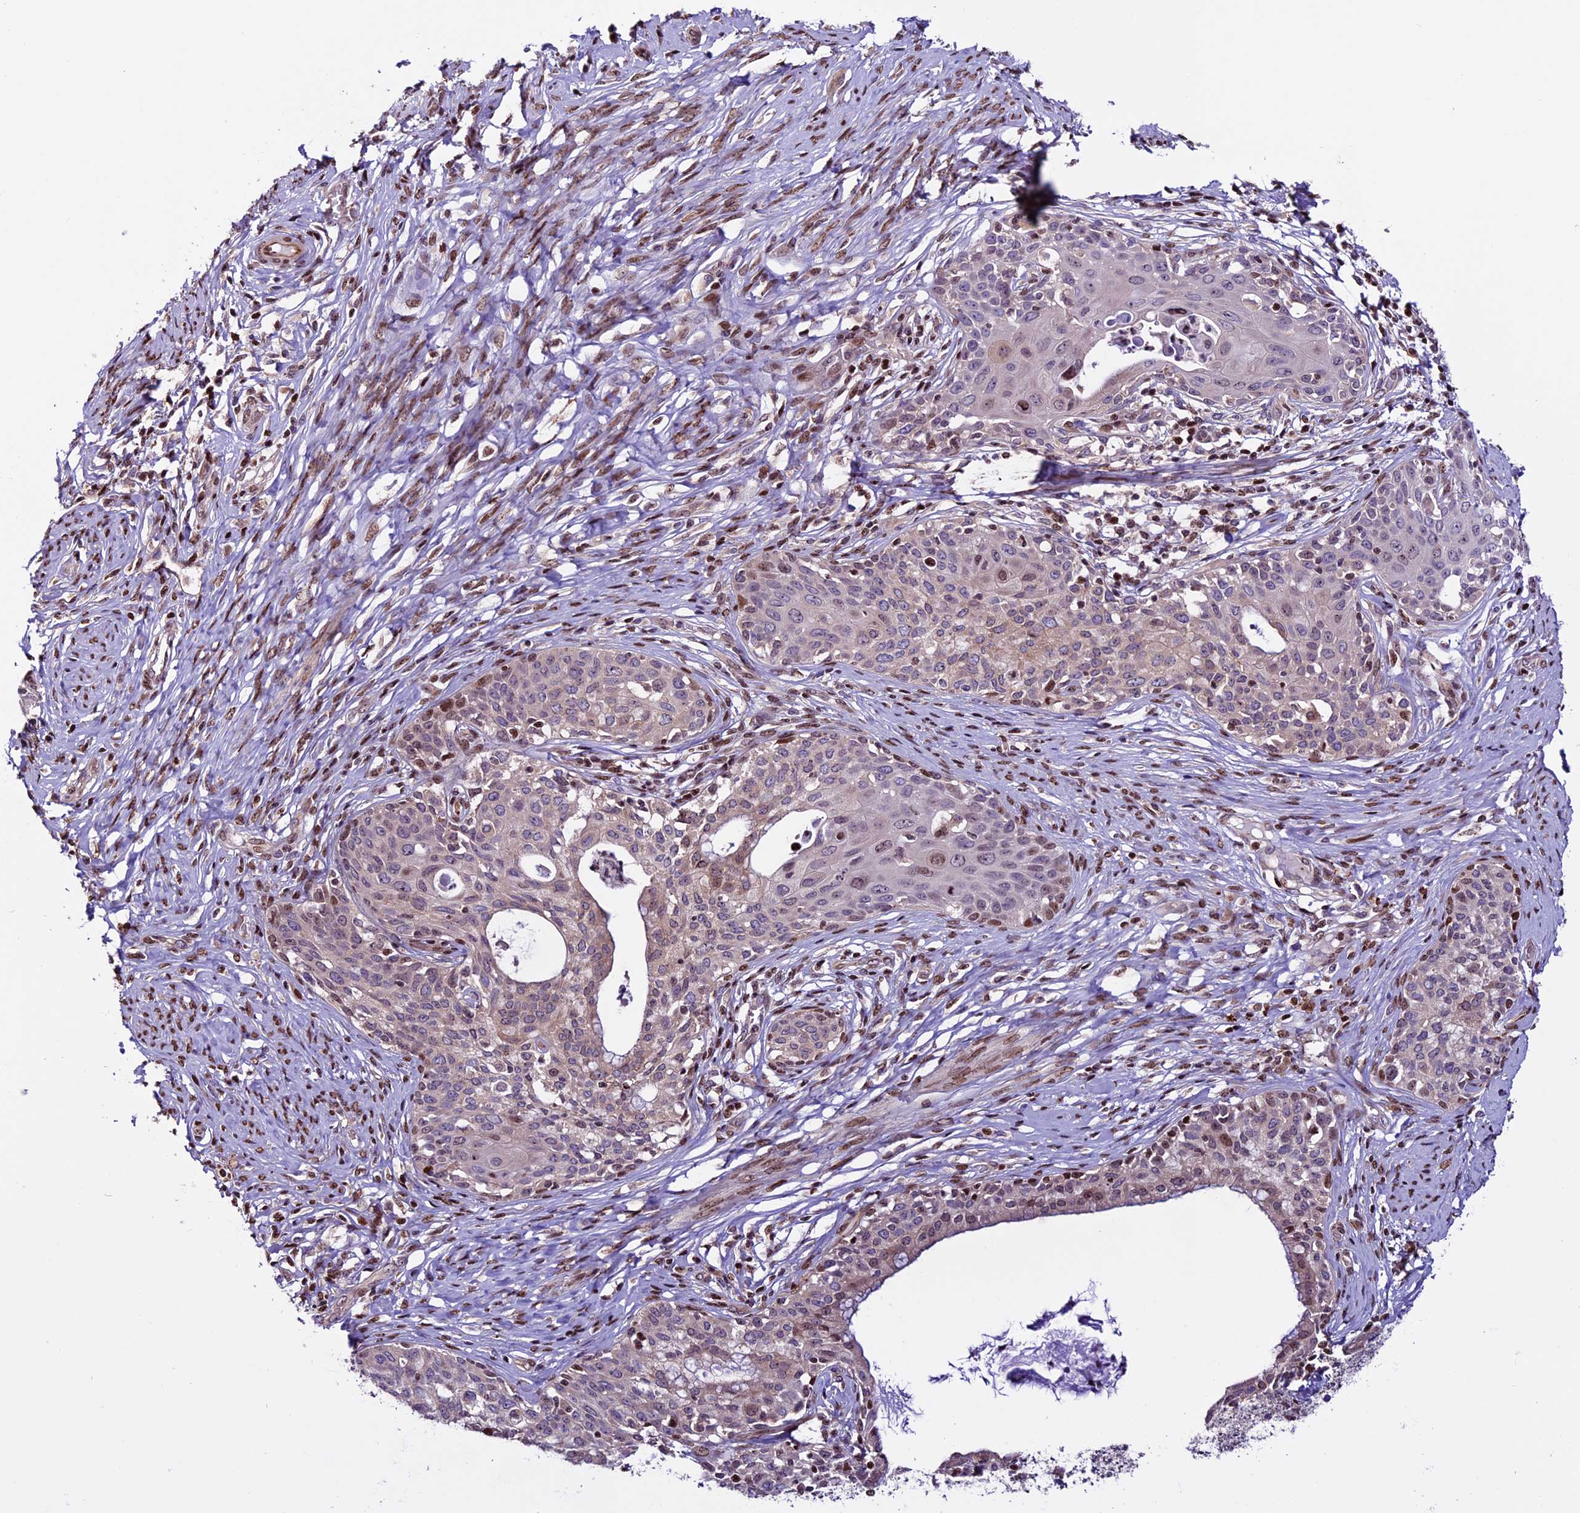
{"staining": {"intensity": "moderate", "quantity": "<25%", "location": "nuclear"}, "tissue": "cervical cancer", "cell_type": "Tumor cells", "image_type": "cancer", "snomed": [{"axis": "morphology", "description": "Squamous cell carcinoma, NOS"}, {"axis": "morphology", "description": "Adenocarcinoma, NOS"}, {"axis": "topography", "description": "Cervix"}], "caption": "Cervical cancer stained for a protein demonstrates moderate nuclear positivity in tumor cells.", "gene": "RINL", "patient": {"sex": "female", "age": 52}}